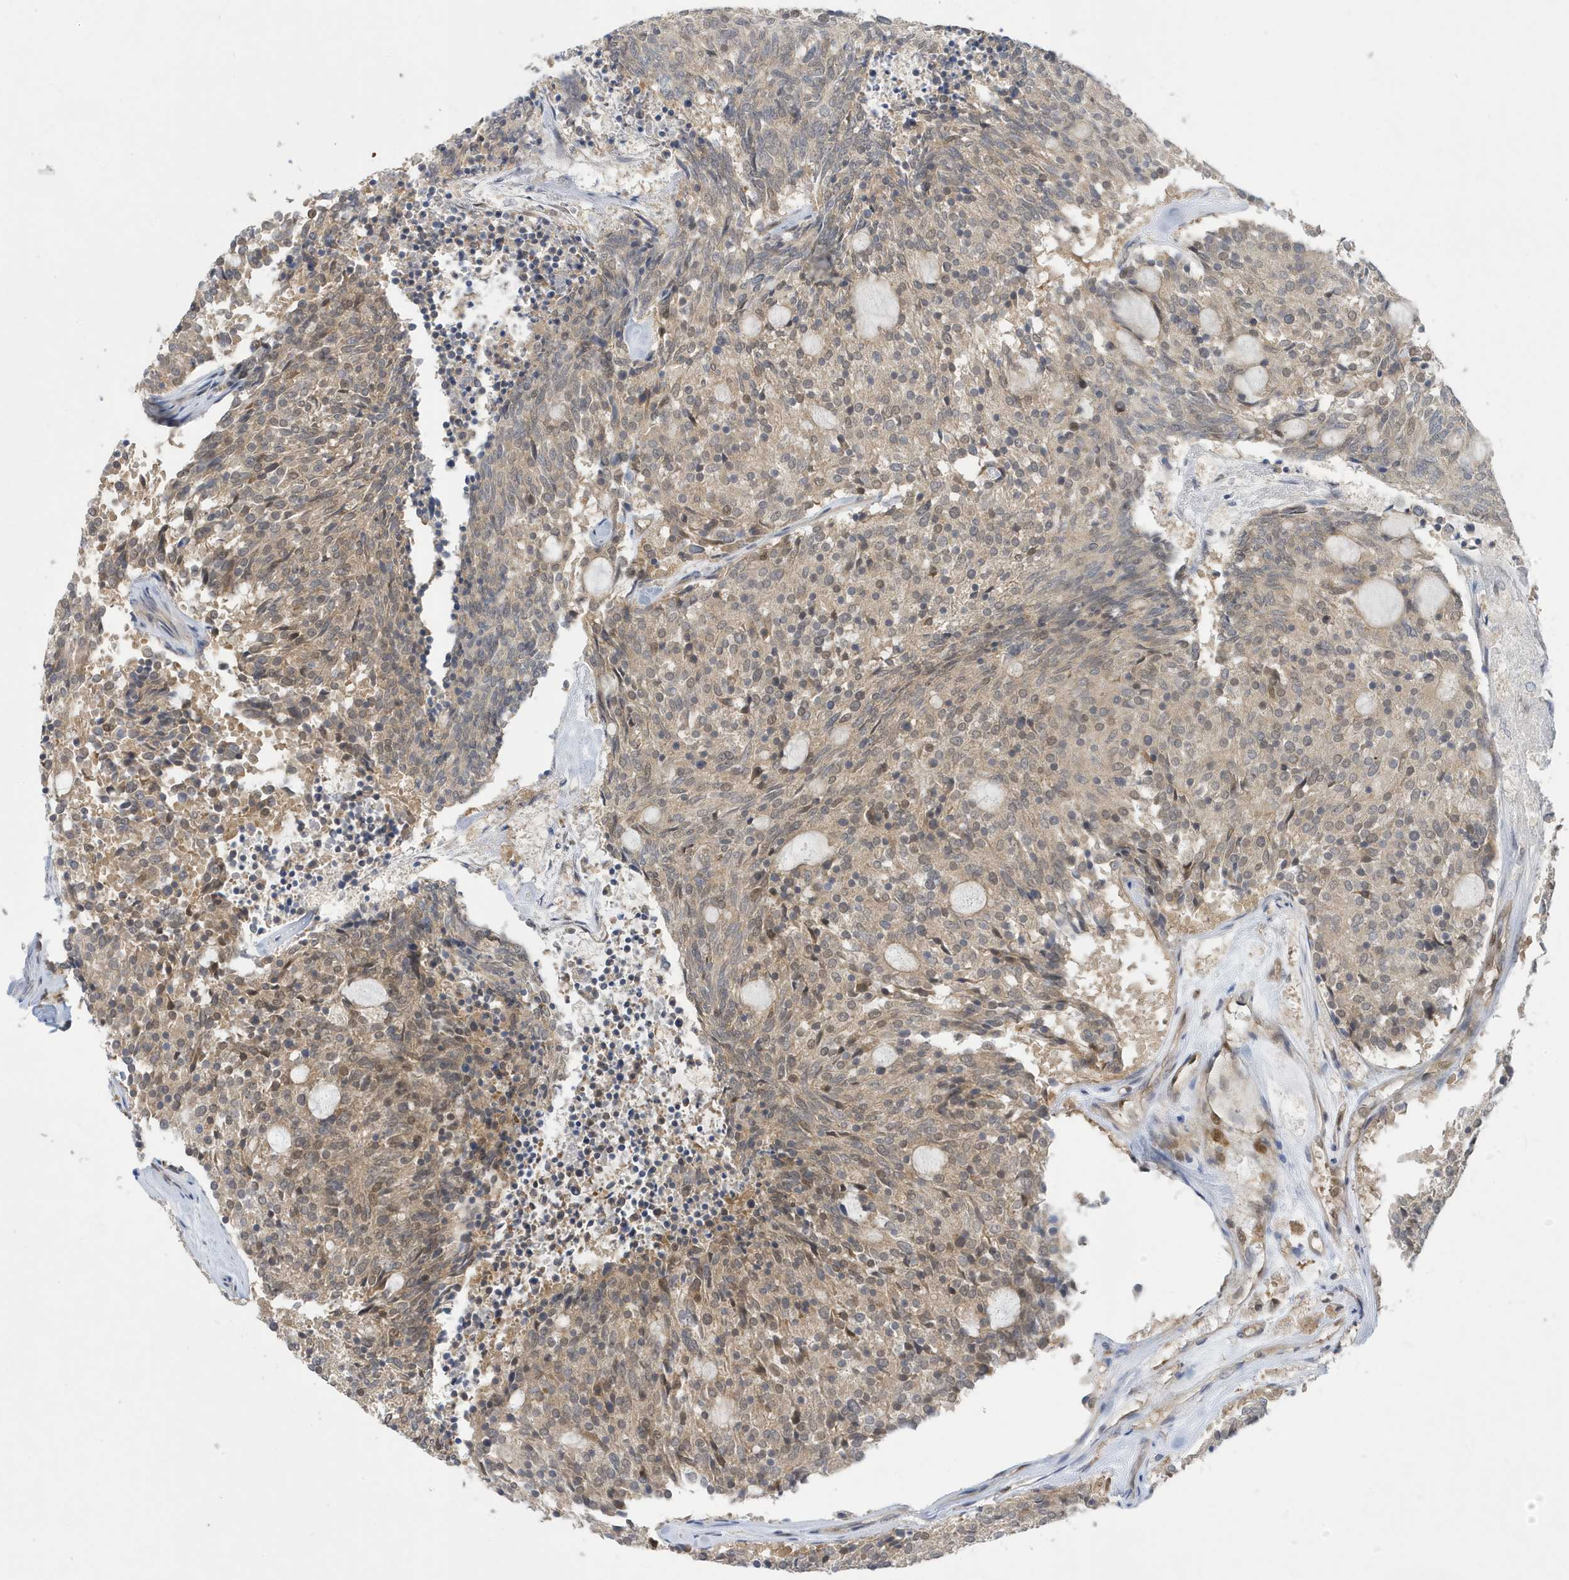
{"staining": {"intensity": "weak", "quantity": ">75%", "location": "cytoplasmic/membranous,nuclear"}, "tissue": "carcinoid", "cell_type": "Tumor cells", "image_type": "cancer", "snomed": [{"axis": "morphology", "description": "Carcinoid, malignant, NOS"}, {"axis": "topography", "description": "Pancreas"}], "caption": "The micrograph displays staining of carcinoid (malignant), revealing weak cytoplasmic/membranous and nuclear protein staining (brown color) within tumor cells.", "gene": "NCOA7", "patient": {"sex": "female", "age": 54}}